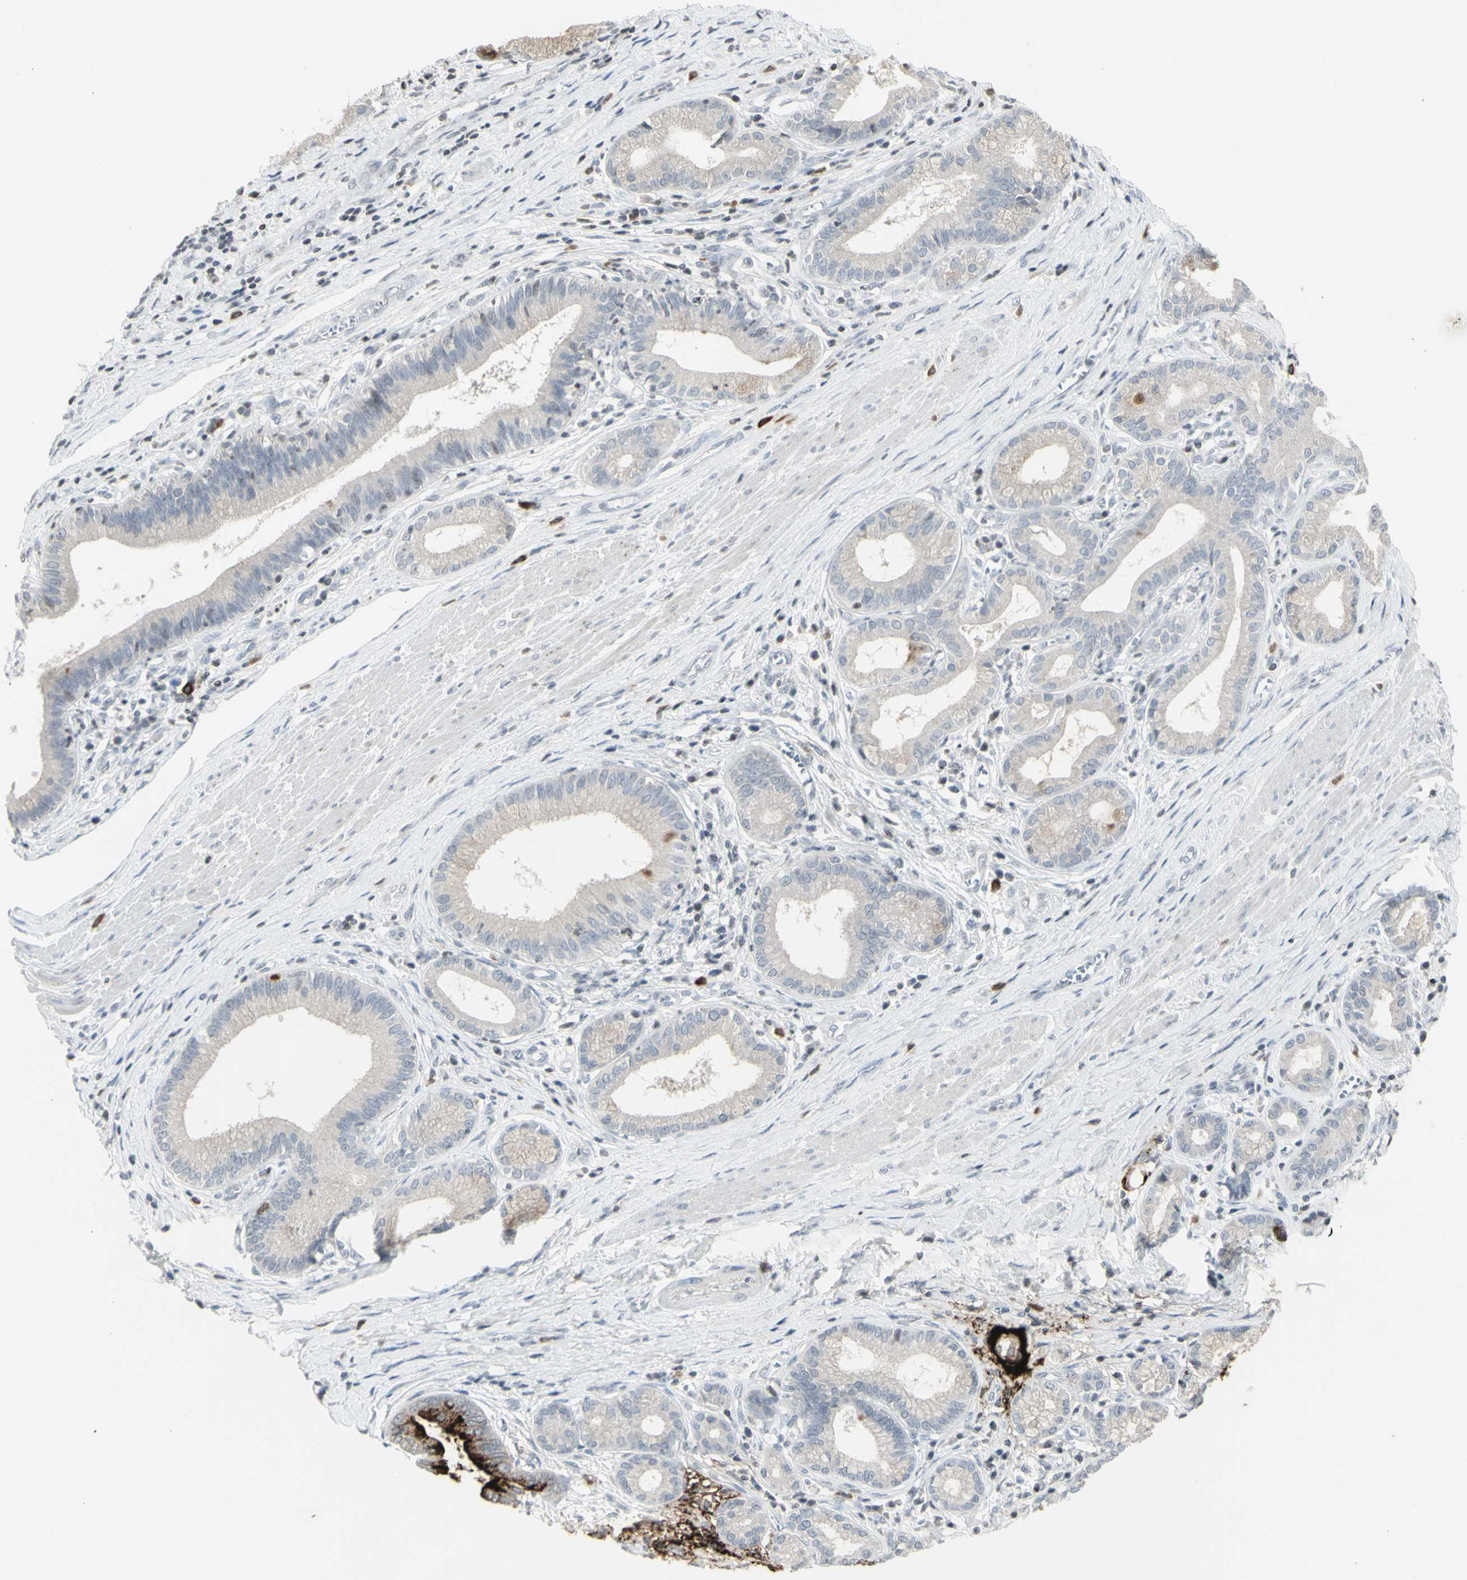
{"staining": {"intensity": "strong", "quantity": "25%-75%", "location": "cytoplasmic/membranous"}, "tissue": "pancreatic cancer", "cell_type": "Tumor cells", "image_type": "cancer", "snomed": [{"axis": "morphology", "description": "Adenocarcinoma, NOS"}, {"axis": "topography", "description": "Pancreas"}], "caption": "Adenocarcinoma (pancreatic) tissue reveals strong cytoplasmic/membranous positivity in approximately 25%-75% of tumor cells", "gene": "MUC5AC", "patient": {"sex": "female", "age": 75}}